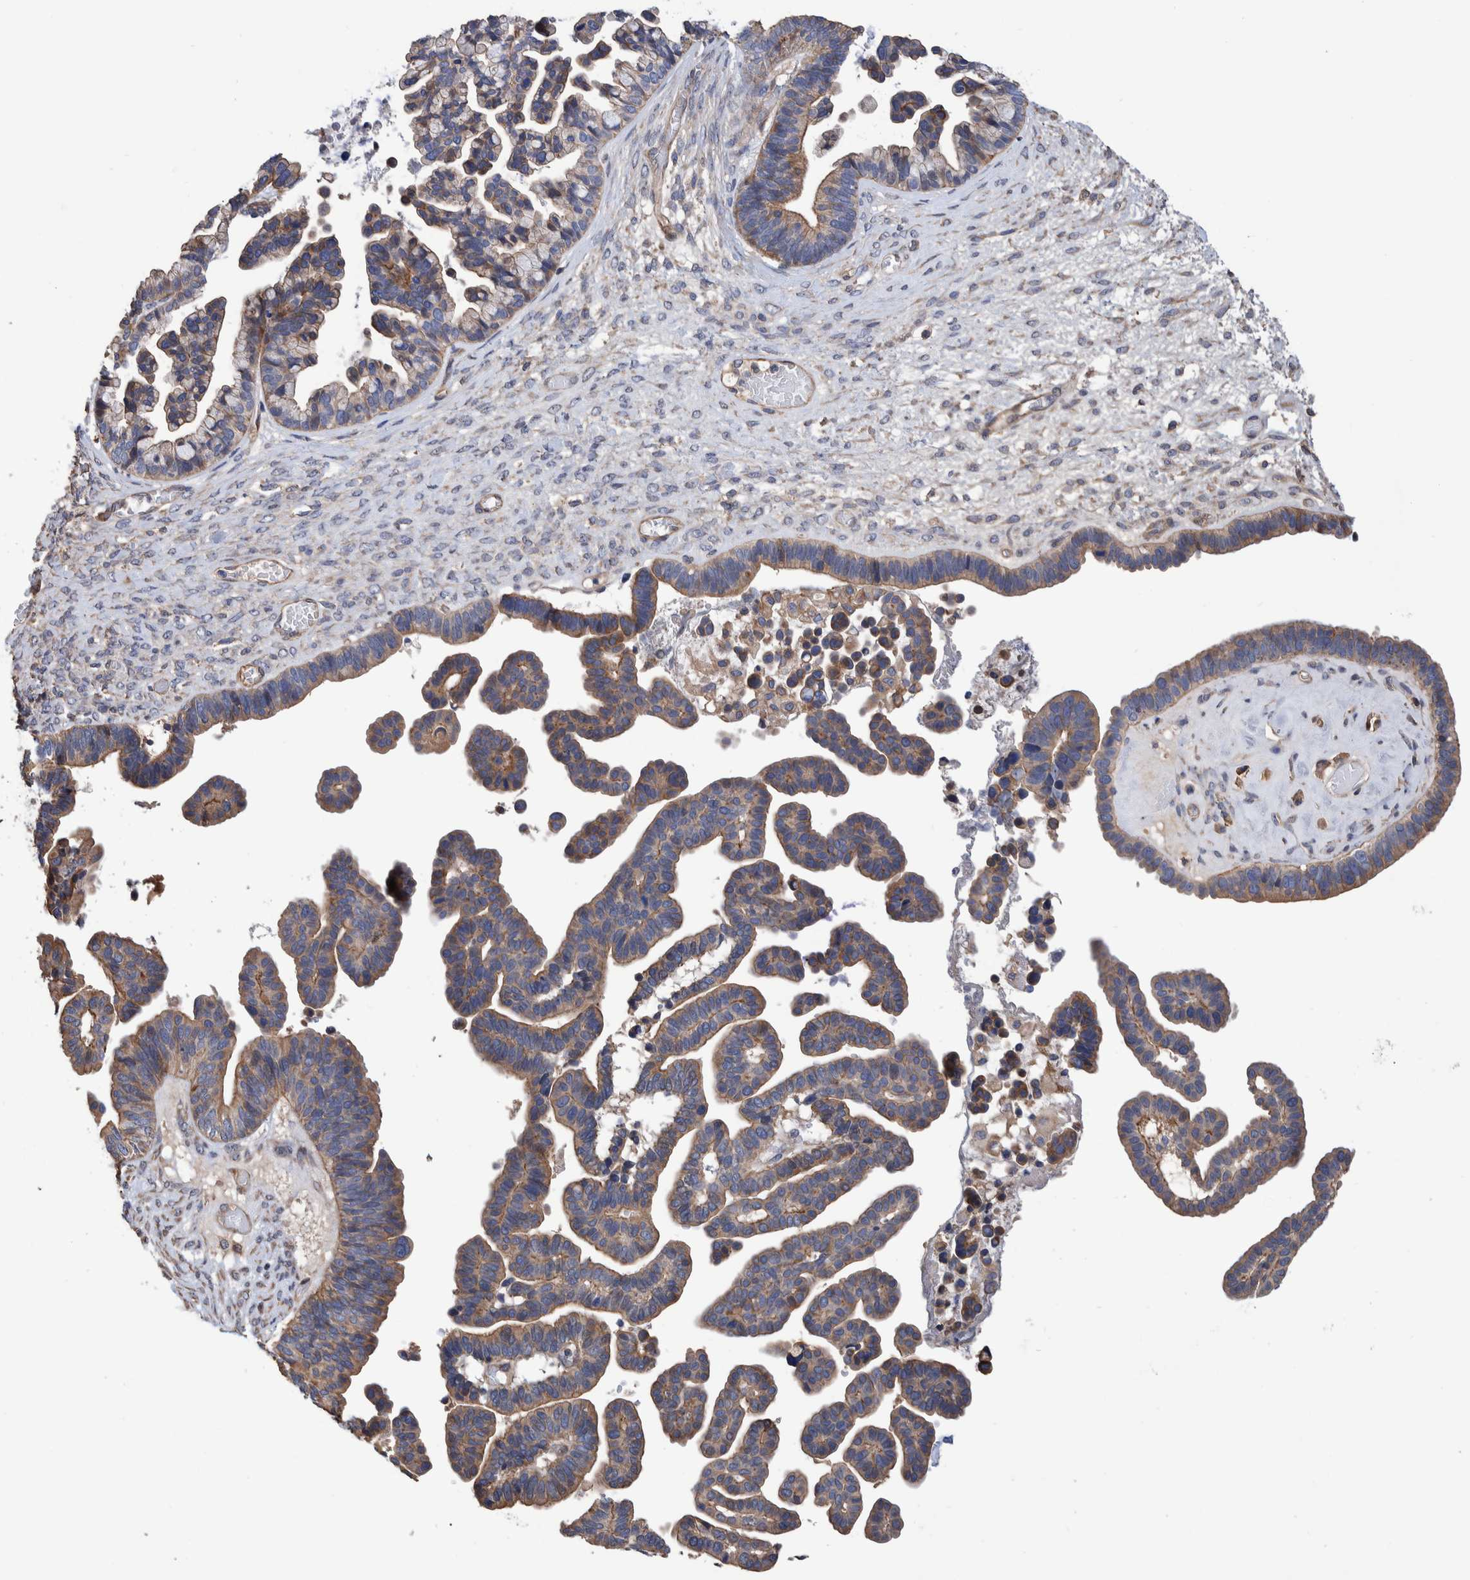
{"staining": {"intensity": "weak", "quantity": "25%-75%", "location": "cytoplasmic/membranous"}, "tissue": "ovarian cancer", "cell_type": "Tumor cells", "image_type": "cancer", "snomed": [{"axis": "morphology", "description": "Cystadenocarcinoma, serous, NOS"}, {"axis": "topography", "description": "Ovary"}], "caption": "The image demonstrates staining of serous cystadenocarcinoma (ovarian), revealing weak cytoplasmic/membranous protein expression (brown color) within tumor cells.", "gene": "SLC45A4", "patient": {"sex": "female", "age": 56}}